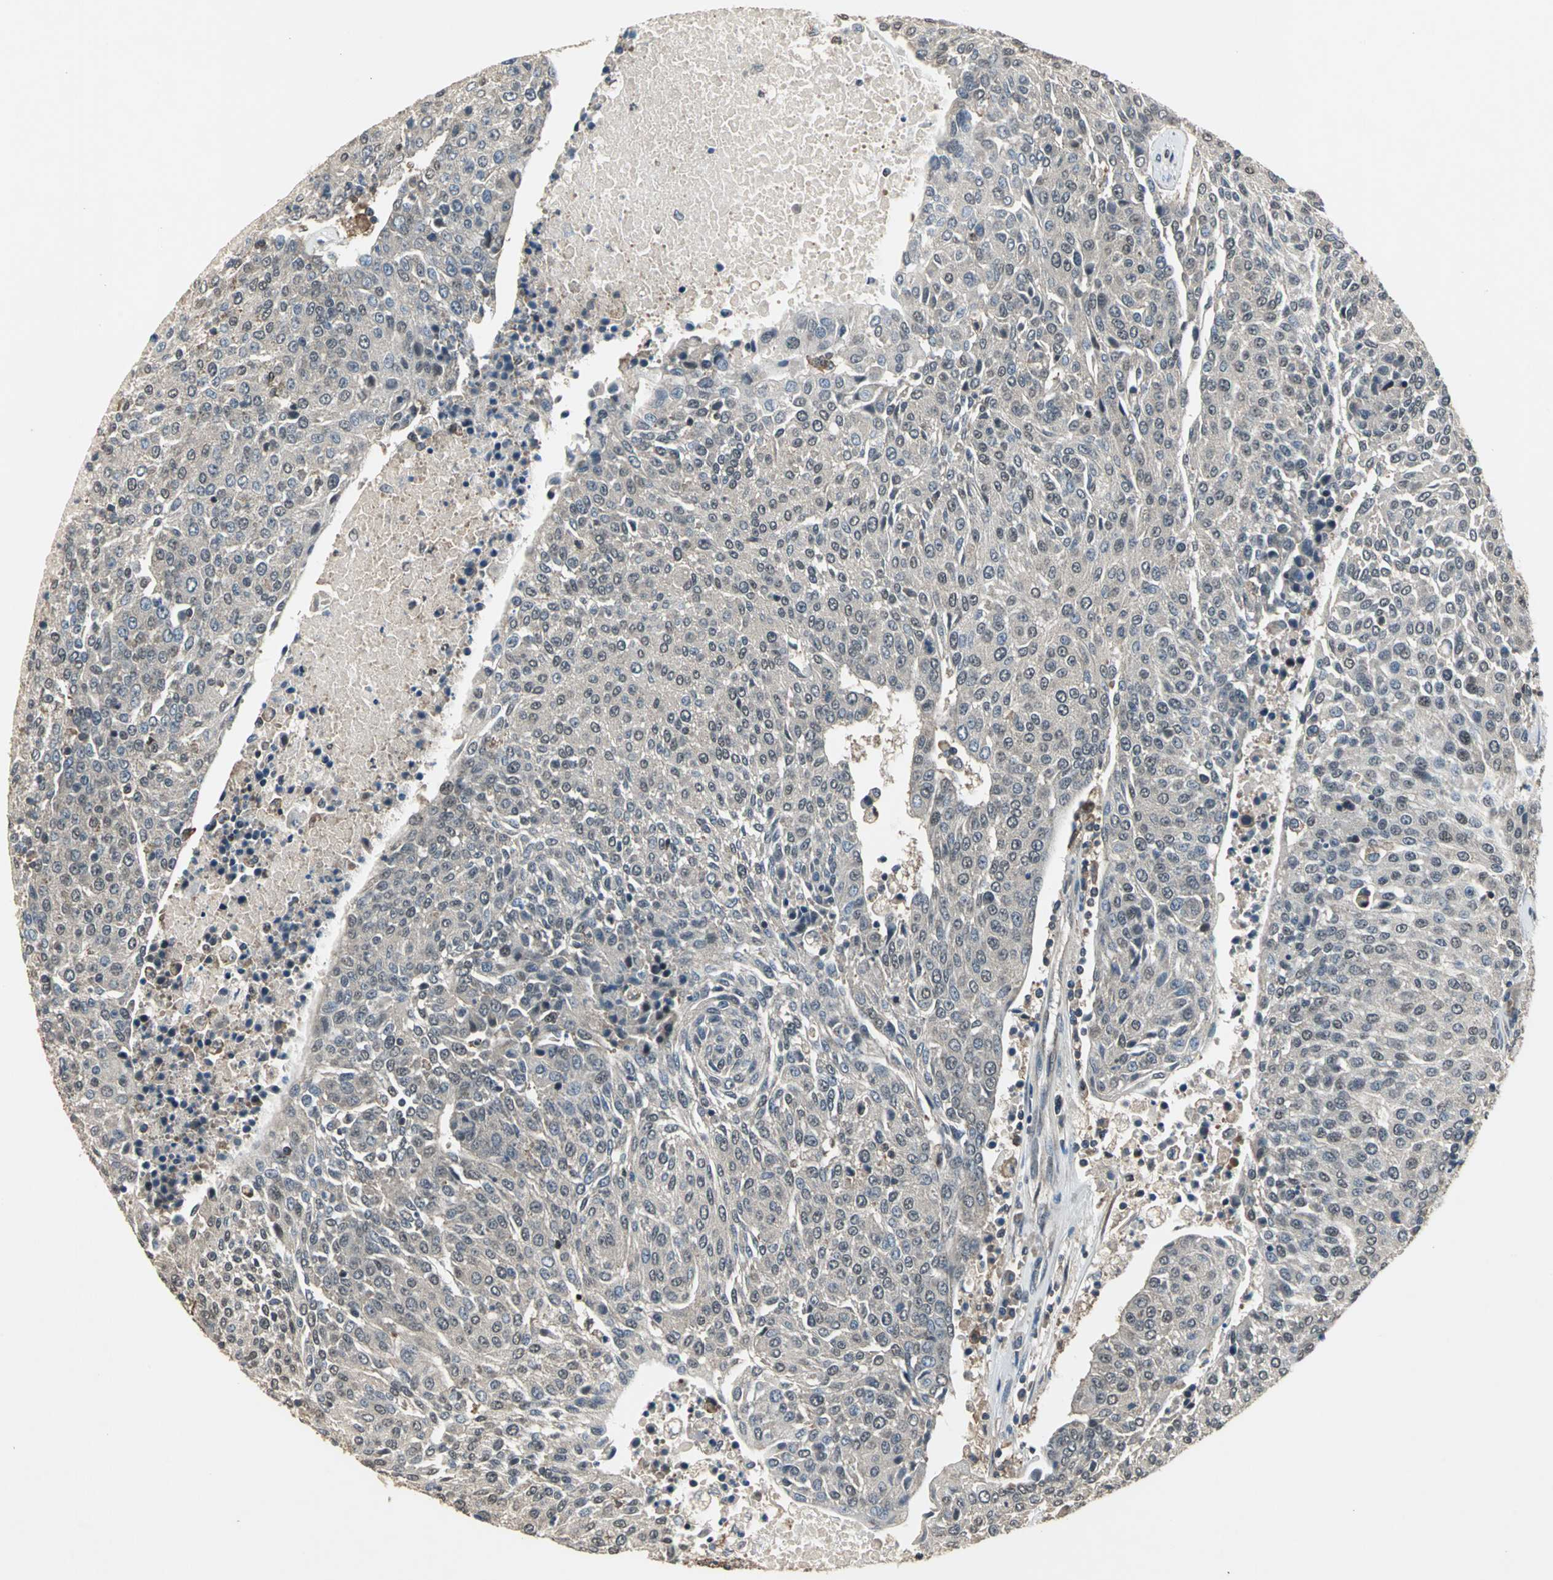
{"staining": {"intensity": "negative", "quantity": "none", "location": "none"}, "tissue": "urothelial cancer", "cell_type": "Tumor cells", "image_type": "cancer", "snomed": [{"axis": "morphology", "description": "Urothelial carcinoma, High grade"}, {"axis": "topography", "description": "Urinary bladder"}], "caption": "High power microscopy micrograph of an immunohistochemistry (IHC) photomicrograph of urothelial cancer, revealing no significant expression in tumor cells.", "gene": "EIF2B2", "patient": {"sex": "female", "age": 85}}